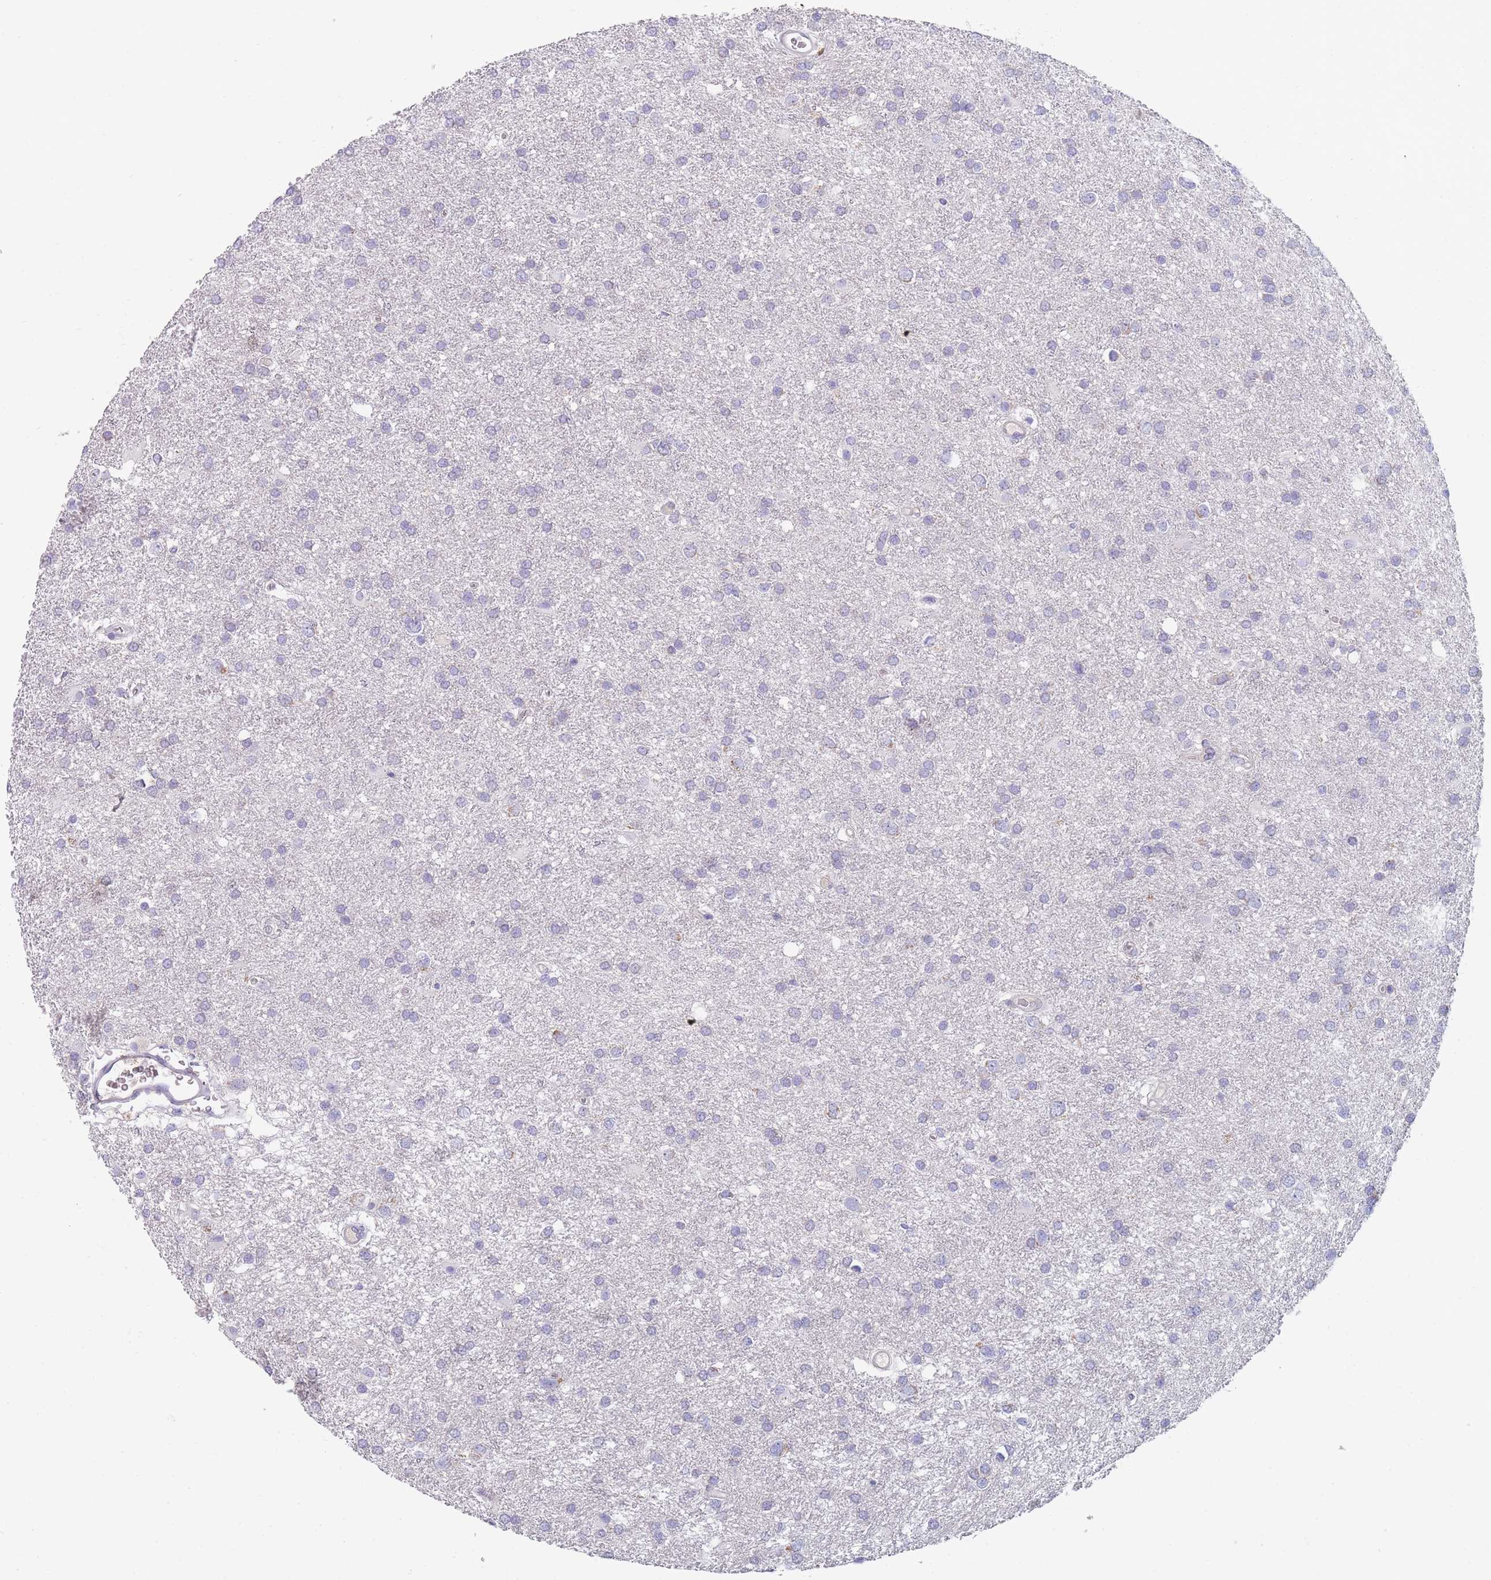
{"staining": {"intensity": "negative", "quantity": "none", "location": "none"}, "tissue": "glioma", "cell_type": "Tumor cells", "image_type": "cancer", "snomed": [{"axis": "morphology", "description": "Glioma, malignant, Low grade"}, {"axis": "topography", "description": "Brain"}], "caption": "The photomicrograph exhibits no staining of tumor cells in malignant low-grade glioma. The staining is performed using DAB (3,3'-diaminobenzidine) brown chromogen with nuclei counter-stained in using hematoxylin.", "gene": "MRPS14", "patient": {"sex": "female", "age": 32}}